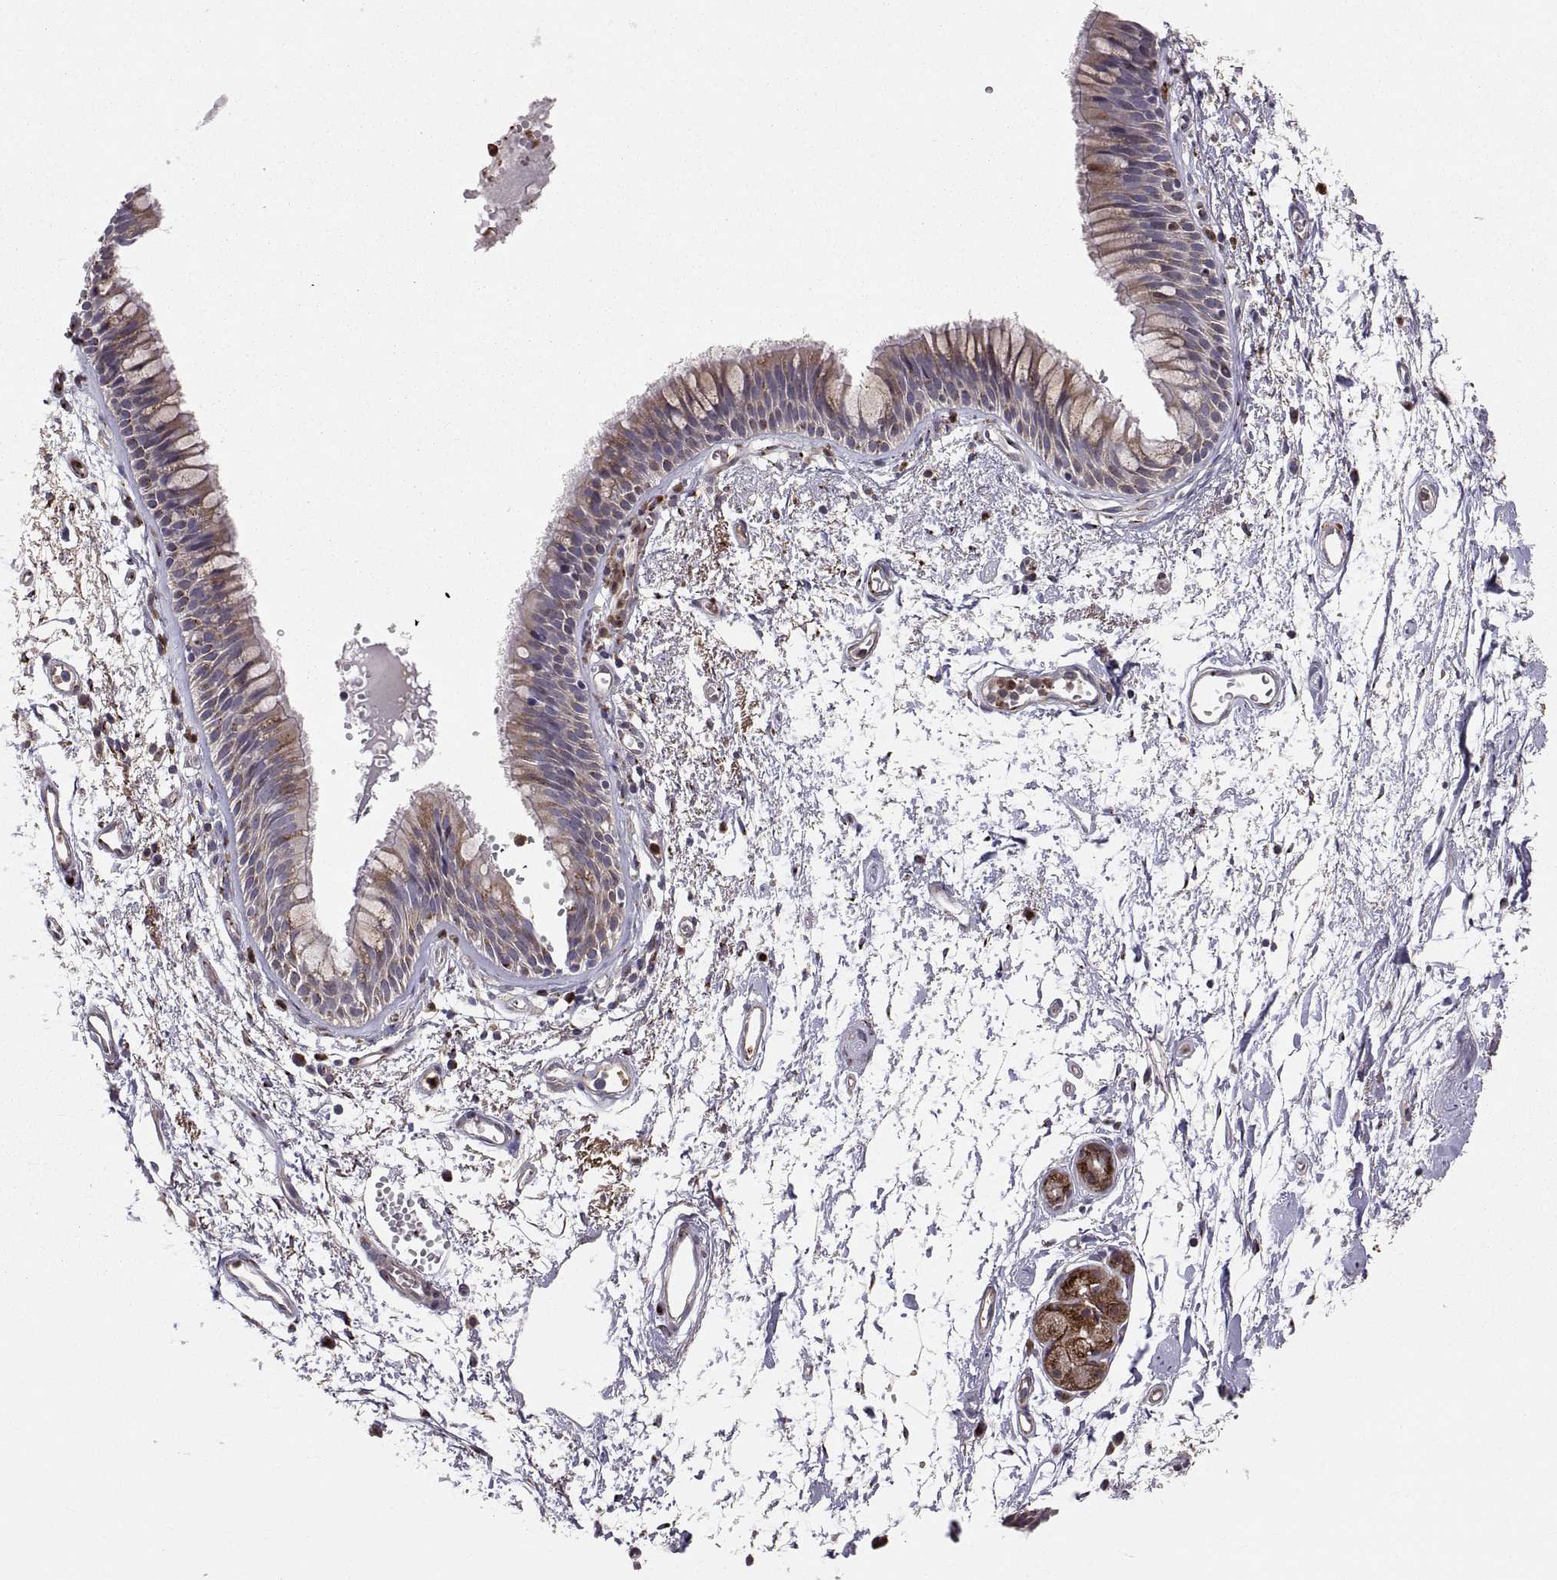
{"staining": {"intensity": "moderate", "quantity": "25%-75%", "location": "cytoplasmic/membranous"}, "tissue": "bronchus", "cell_type": "Respiratory epithelial cells", "image_type": "normal", "snomed": [{"axis": "morphology", "description": "Normal tissue, NOS"}, {"axis": "topography", "description": "Cartilage tissue"}, {"axis": "topography", "description": "Bronchus"}], "caption": "Moderate cytoplasmic/membranous staining for a protein is appreciated in approximately 25%-75% of respiratory epithelial cells of normal bronchus using IHC.", "gene": "TESC", "patient": {"sex": "male", "age": 66}}